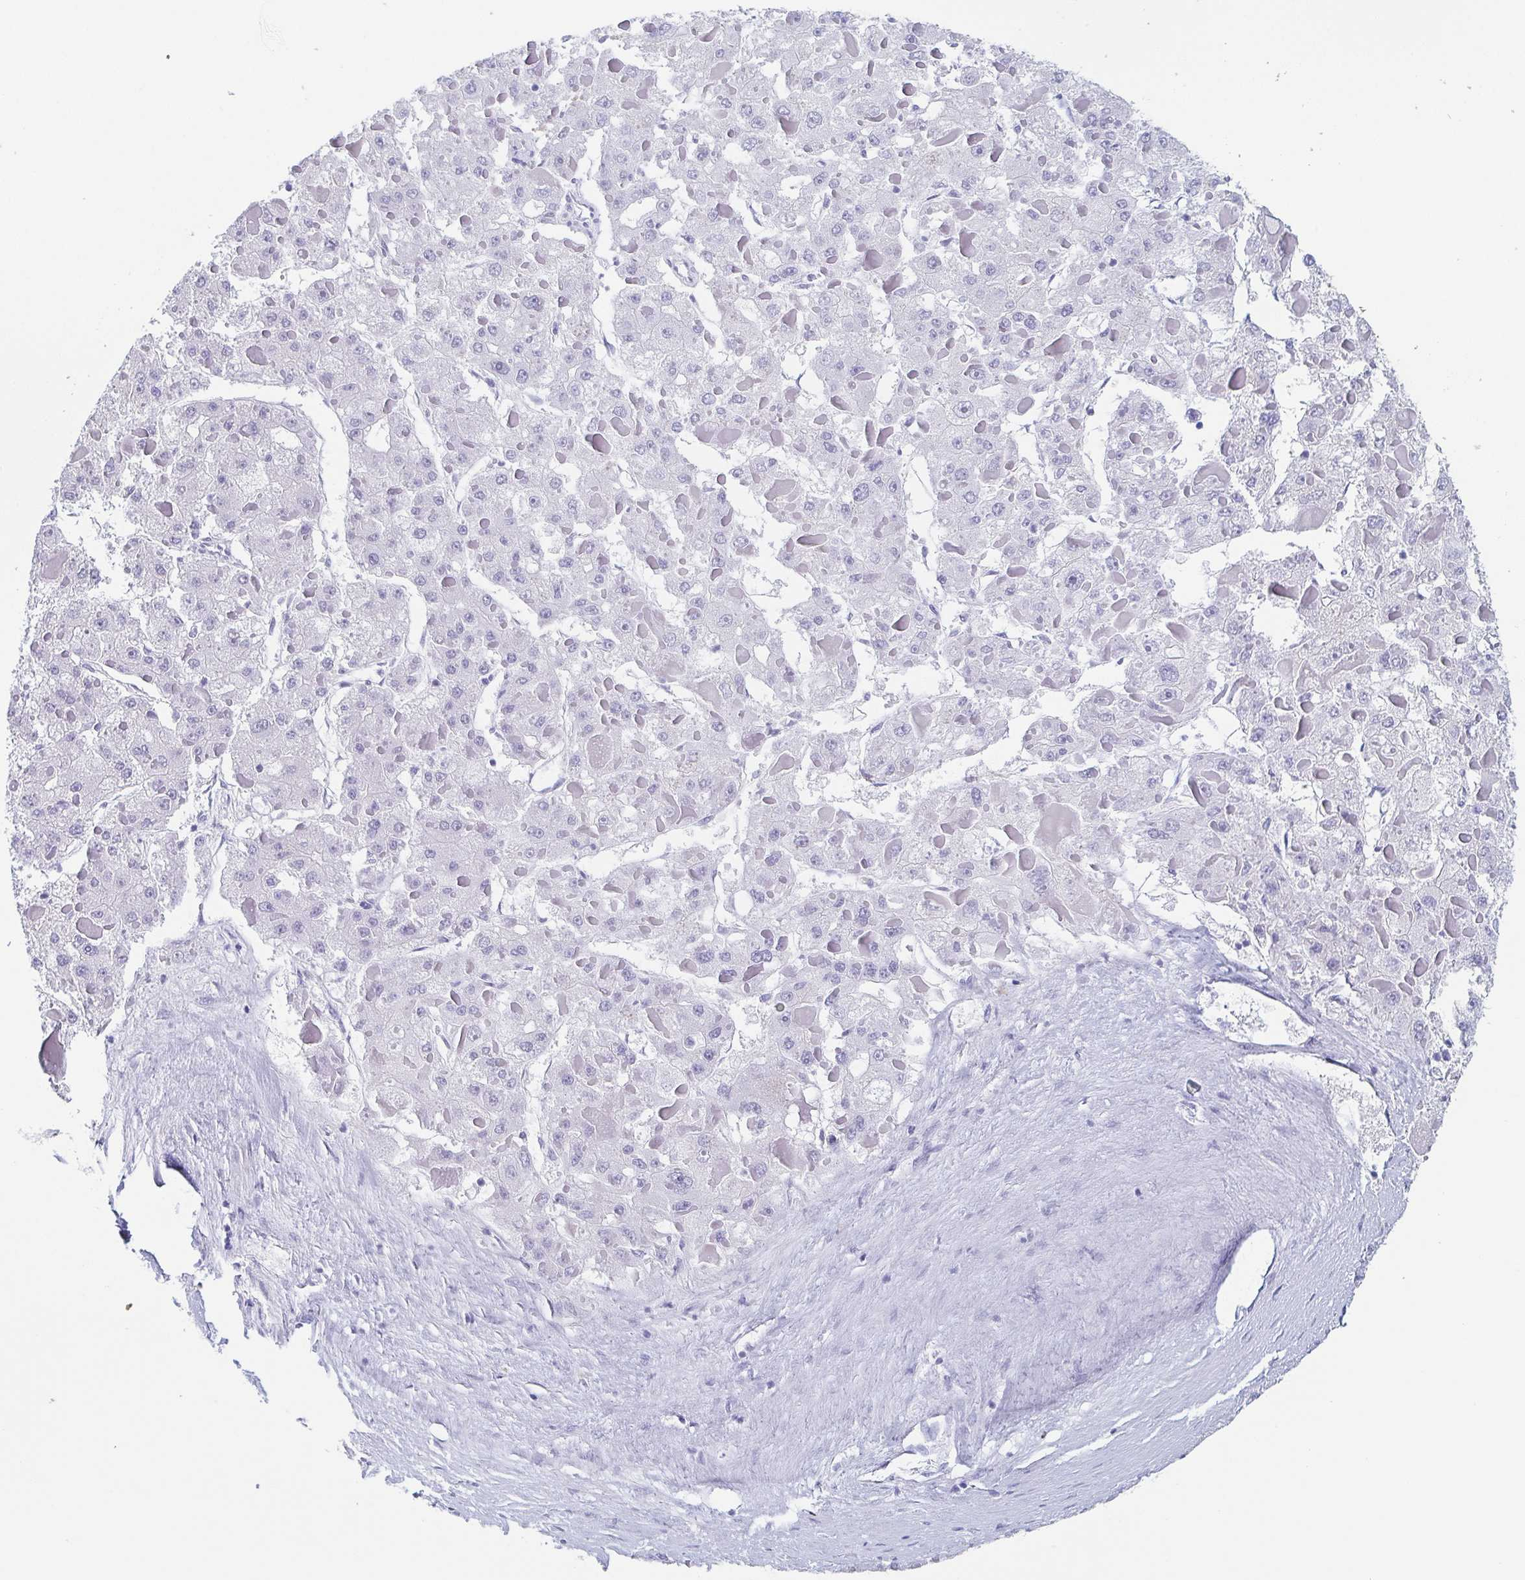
{"staining": {"intensity": "negative", "quantity": "none", "location": "none"}, "tissue": "liver cancer", "cell_type": "Tumor cells", "image_type": "cancer", "snomed": [{"axis": "morphology", "description": "Carcinoma, Hepatocellular, NOS"}, {"axis": "topography", "description": "Liver"}], "caption": "An immunohistochemistry image of liver hepatocellular carcinoma is shown. There is no staining in tumor cells of liver hepatocellular carcinoma. The staining is performed using DAB (3,3'-diaminobenzidine) brown chromogen with nuclei counter-stained in using hematoxylin.", "gene": "REG4", "patient": {"sex": "female", "age": 73}}